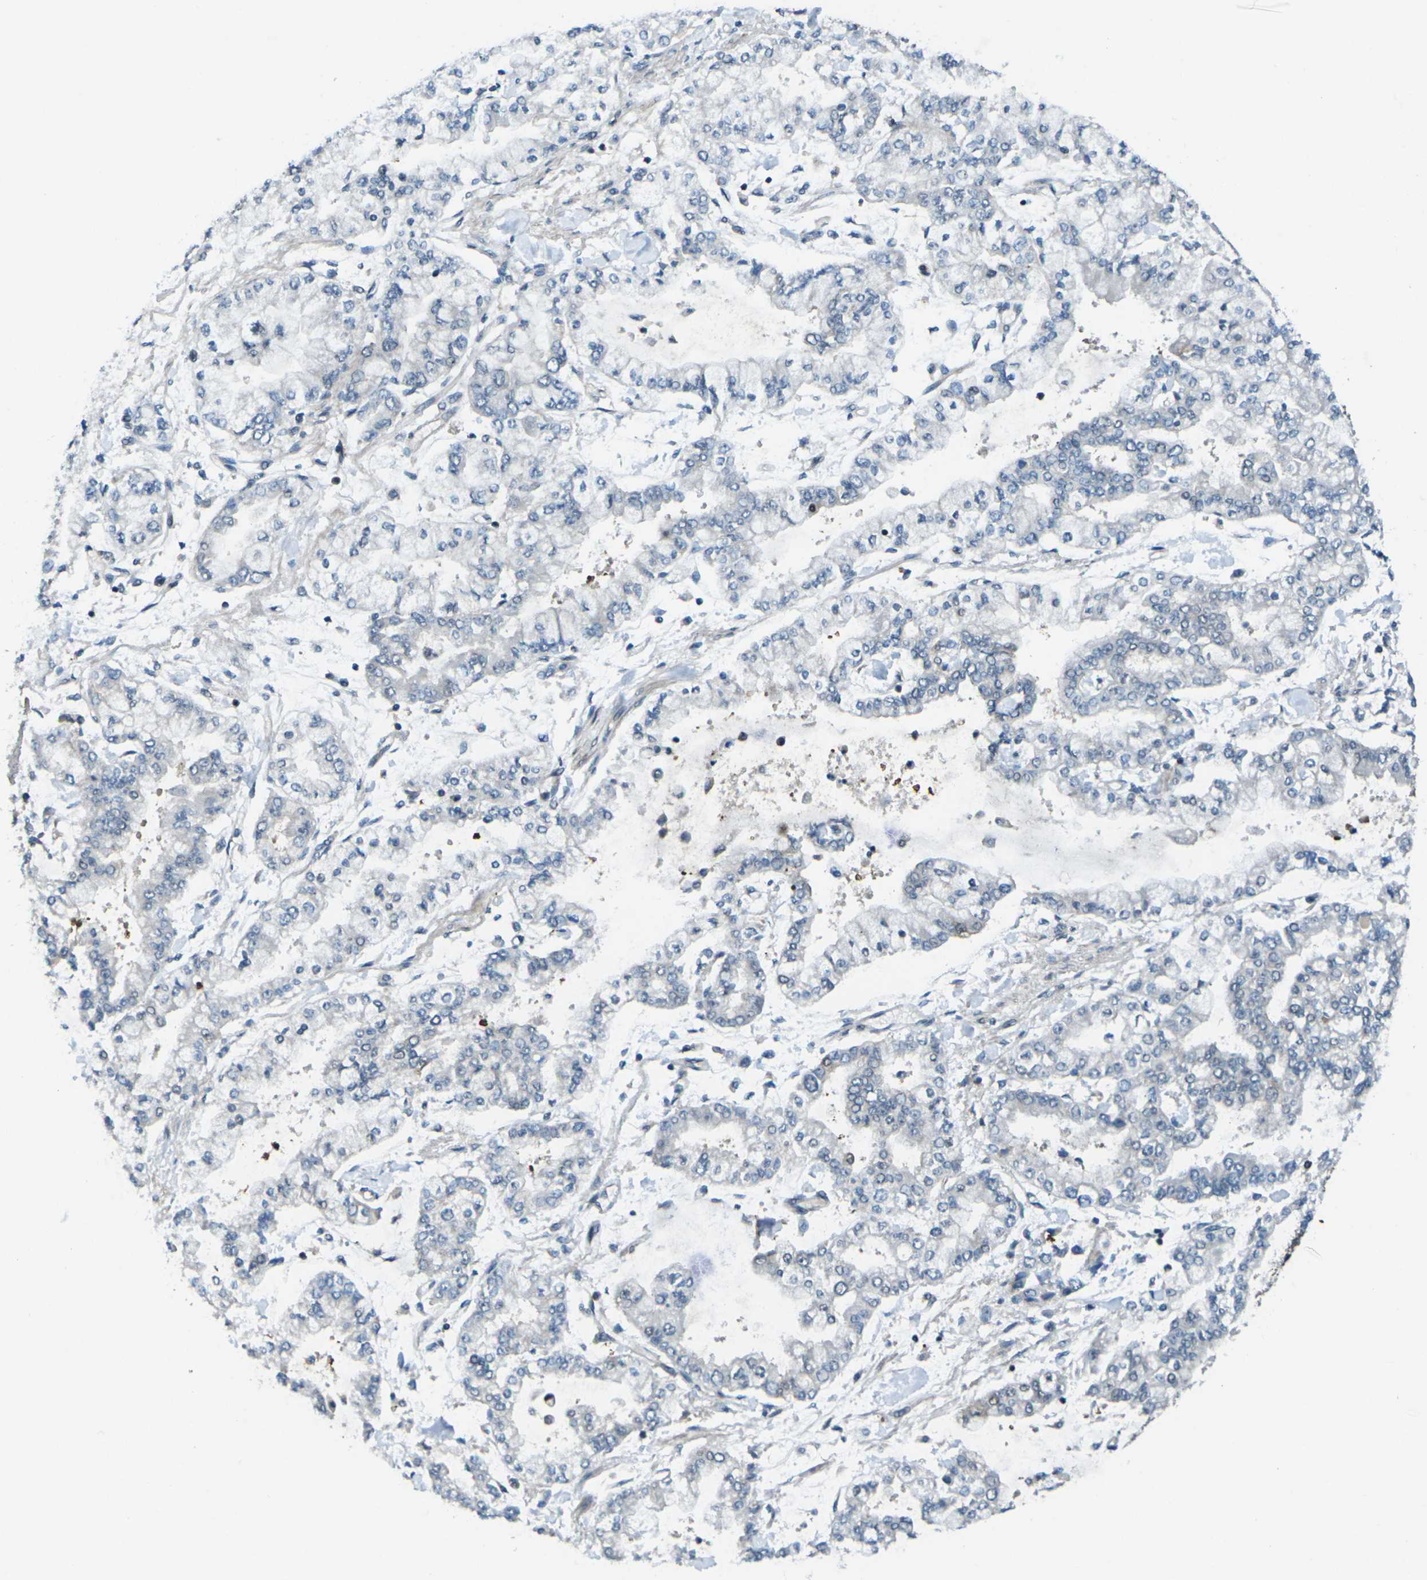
{"staining": {"intensity": "negative", "quantity": "none", "location": "none"}, "tissue": "stomach cancer", "cell_type": "Tumor cells", "image_type": "cancer", "snomed": [{"axis": "morphology", "description": "Normal tissue, NOS"}, {"axis": "morphology", "description": "Adenocarcinoma, NOS"}, {"axis": "topography", "description": "Stomach, upper"}, {"axis": "topography", "description": "Stomach"}], "caption": "This is a image of immunohistochemistry (IHC) staining of stomach cancer, which shows no positivity in tumor cells. (DAB immunohistochemistry (IHC) visualized using brightfield microscopy, high magnification).", "gene": "UBE2S", "patient": {"sex": "male", "age": 76}}